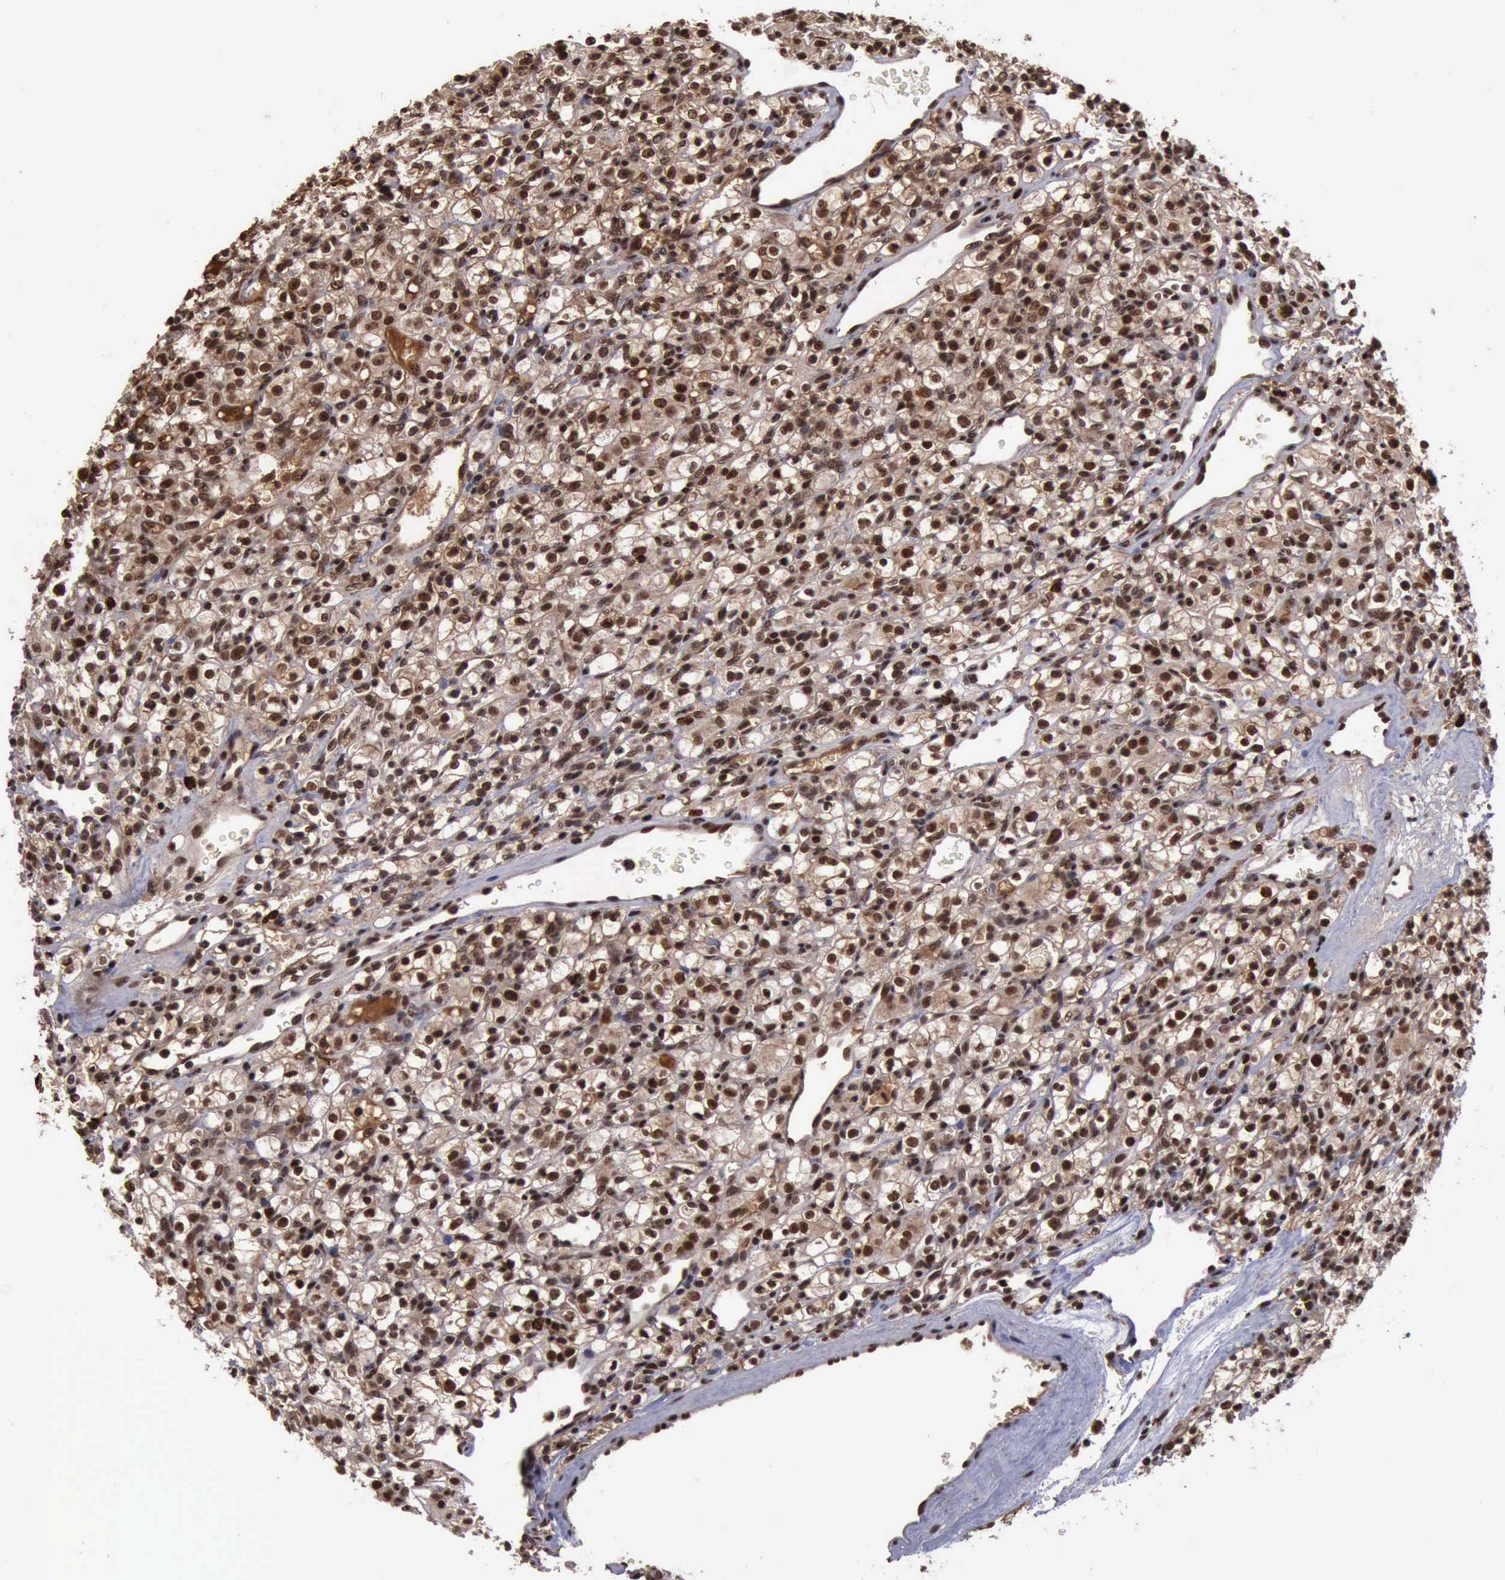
{"staining": {"intensity": "strong", "quantity": ">75%", "location": "cytoplasmic/membranous,nuclear"}, "tissue": "renal cancer", "cell_type": "Tumor cells", "image_type": "cancer", "snomed": [{"axis": "morphology", "description": "Adenocarcinoma, NOS"}, {"axis": "topography", "description": "Kidney"}], "caption": "Immunohistochemical staining of renal adenocarcinoma reveals strong cytoplasmic/membranous and nuclear protein staining in approximately >75% of tumor cells. The protein is shown in brown color, while the nuclei are stained blue.", "gene": "TRMT2A", "patient": {"sex": "female", "age": 62}}